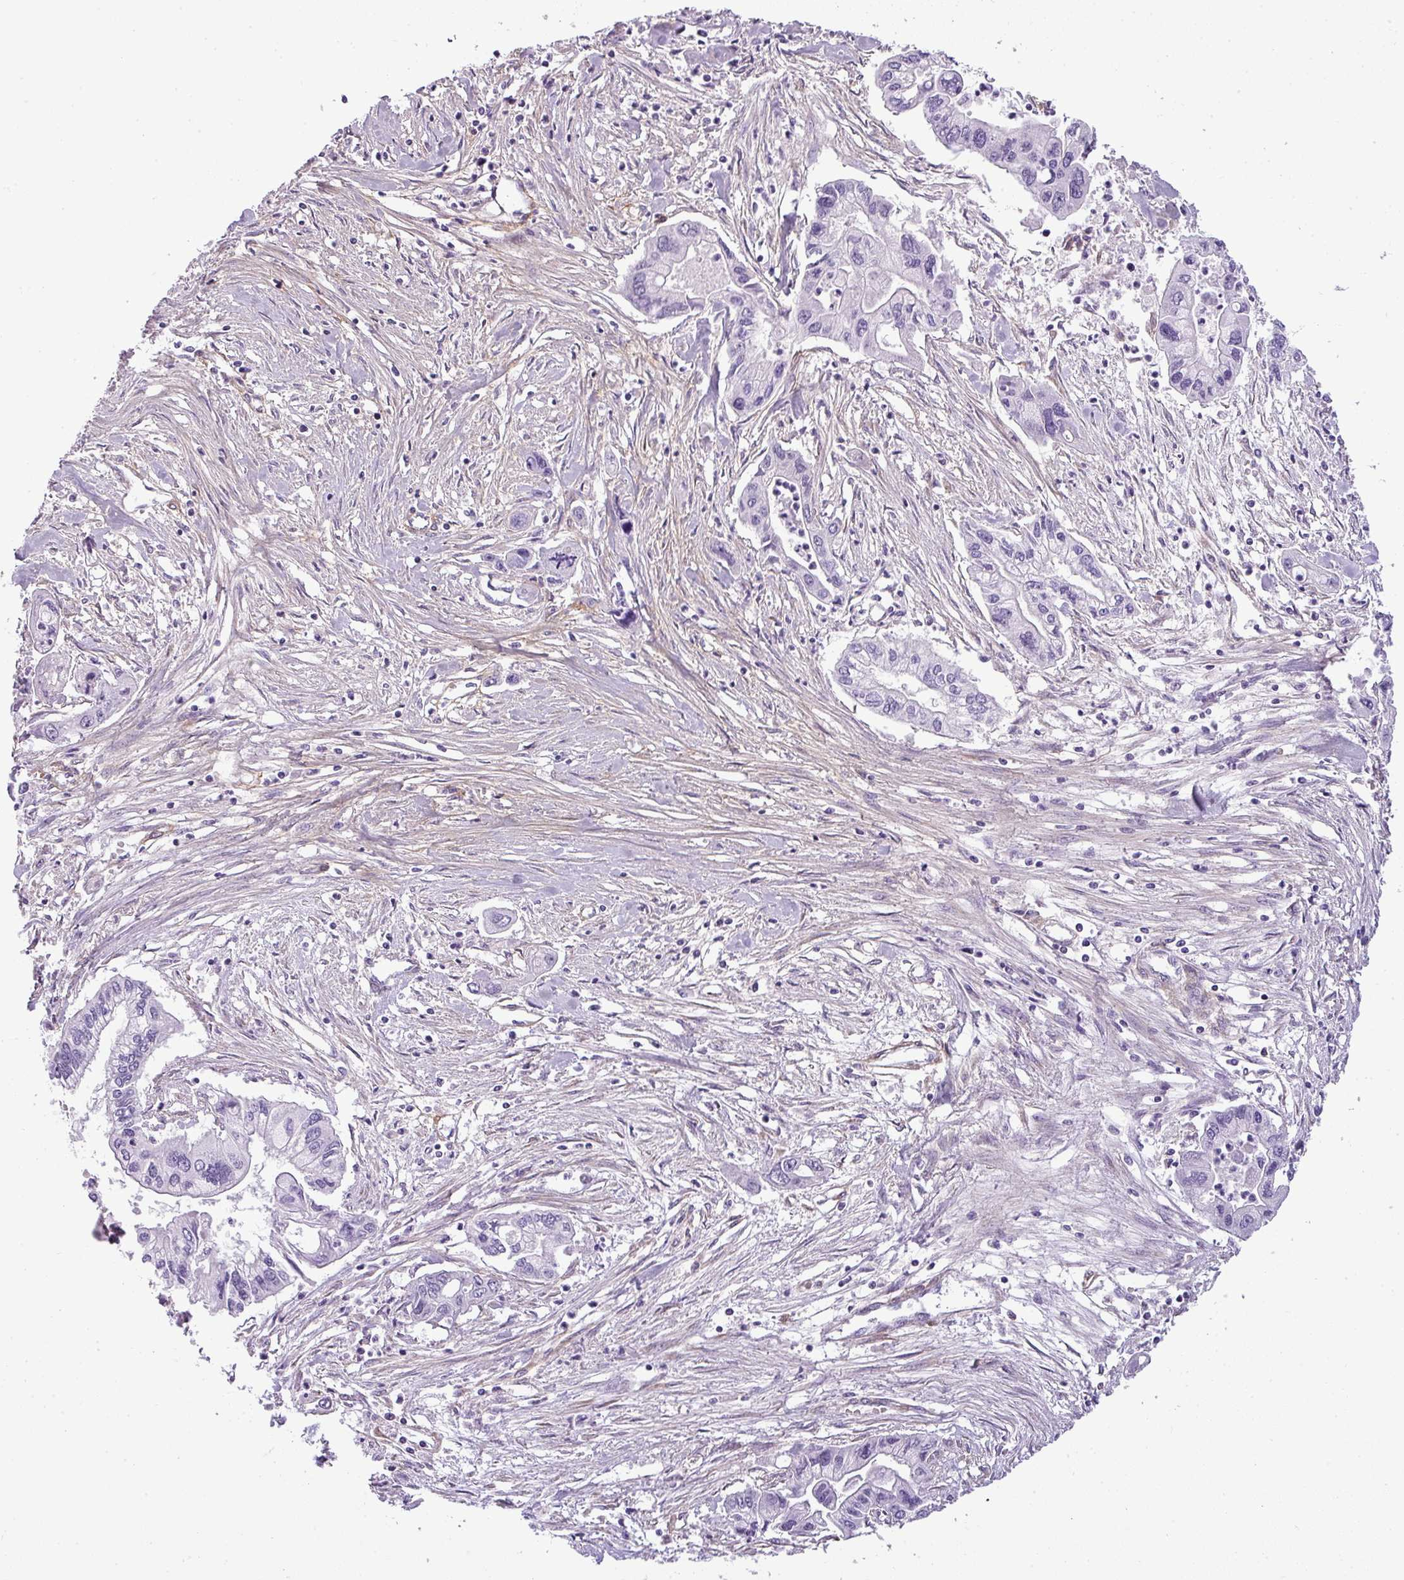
{"staining": {"intensity": "negative", "quantity": "none", "location": "none"}, "tissue": "pancreatic cancer", "cell_type": "Tumor cells", "image_type": "cancer", "snomed": [{"axis": "morphology", "description": "Adenocarcinoma, NOS"}, {"axis": "topography", "description": "Pancreas"}], "caption": "Immunohistochemical staining of pancreatic adenocarcinoma displays no significant expression in tumor cells. The staining is performed using DAB (3,3'-diaminobenzidine) brown chromogen with nuclei counter-stained in using hematoxylin.", "gene": "PARD6G", "patient": {"sex": "male", "age": 62}}